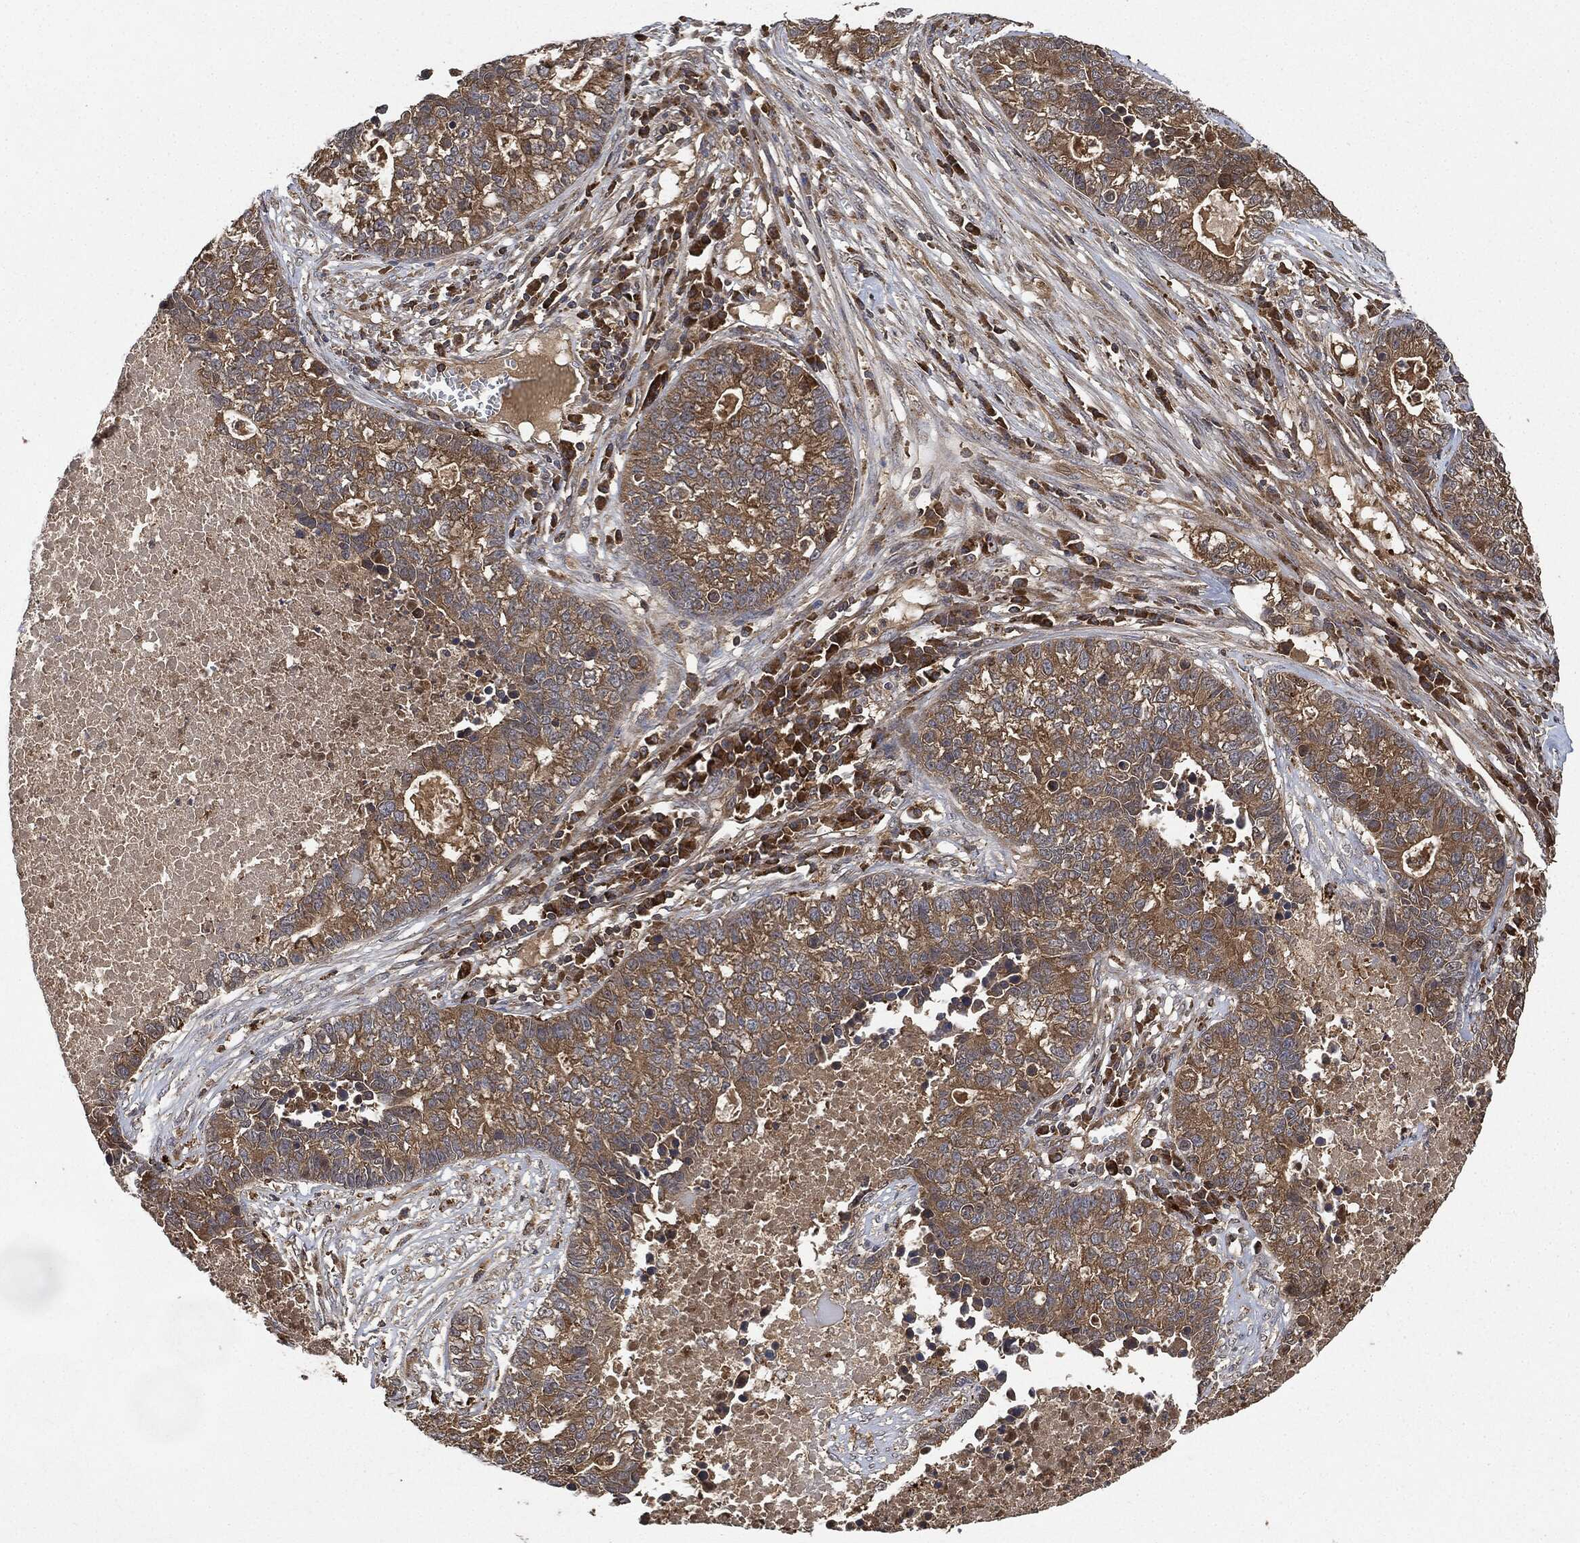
{"staining": {"intensity": "weak", "quantity": "25%-75%", "location": "cytoplasmic/membranous"}, "tissue": "lung cancer", "cell_type": "Tumor cells", "image_type": "cancer", "snomed": [{"axis": "morphology", "description": "Adenocarcinoma, NOS"}, {"axis": "topography", "description": "Lung"}], "caption": "Lung cancer (adenocarcinoma) tissue displays weak cytoplasmic/membranous positivity in about 25%-75% of tumor cells", "gene": "BRAF", "patient": {"sex": "male", "age": 57}}